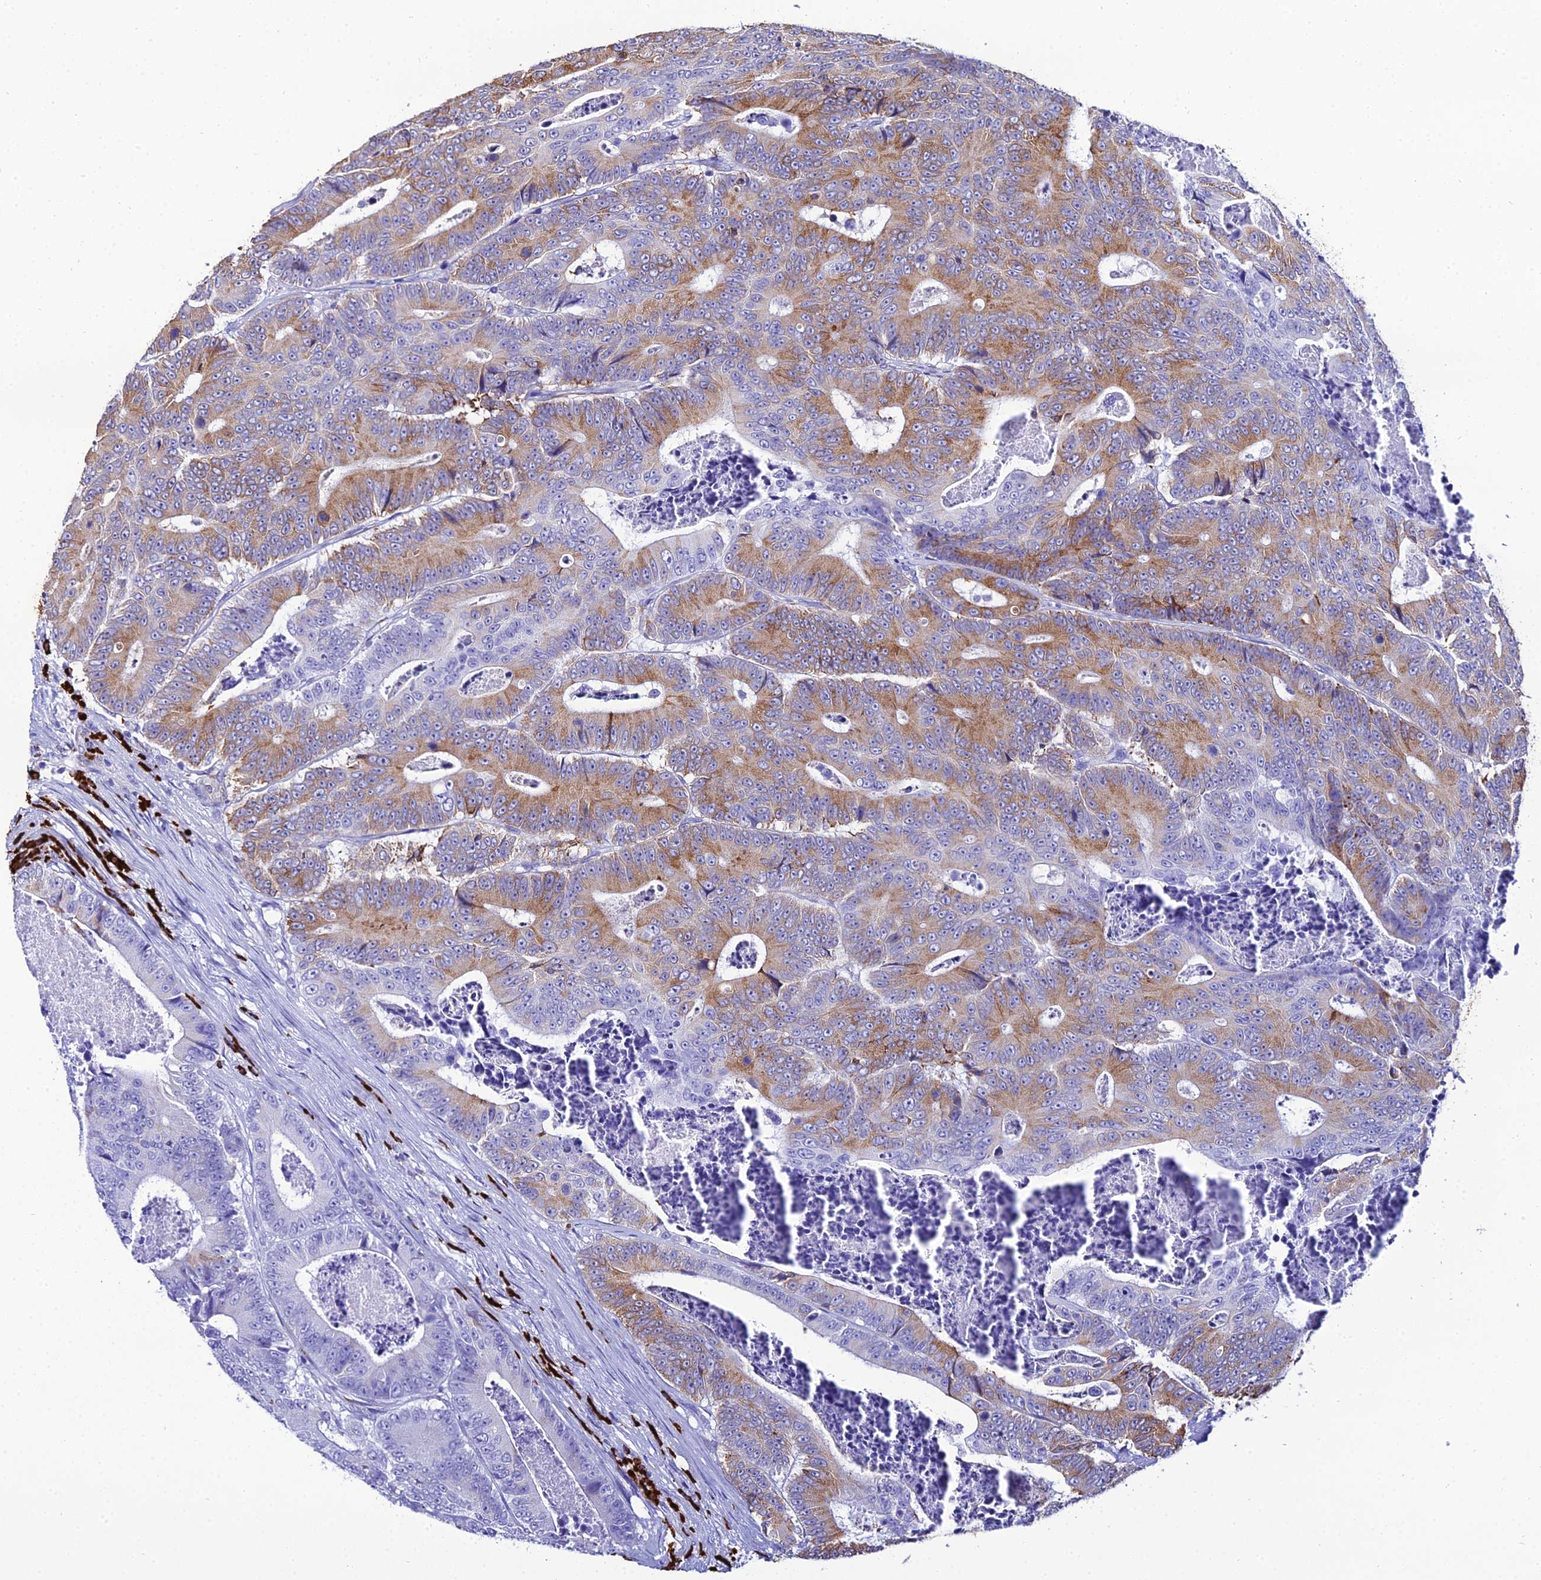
{"staining": {"intensity": "moderate", "quantity": "25%-75%", "location": "cytoplasmic/membranous"}, "tissue": "colorectal cancer", "cell_type": "Tumor cells", "image_type": "cancer", "snomed": [{"axis": "morphology", "description": "Adenocarcinoma, NOS"}, {"axis": "topography", "description": "Colon"}], "caption": "This is a photomicrograph of immunohistochemistry (IHC) staining of adenocarcinoma (colorectal), which shows moderate expression in the cytoplasmic/membranous of tumor cells.", "gene": "TXNDC5", "patient": {"sex": "male", "age": 83}}